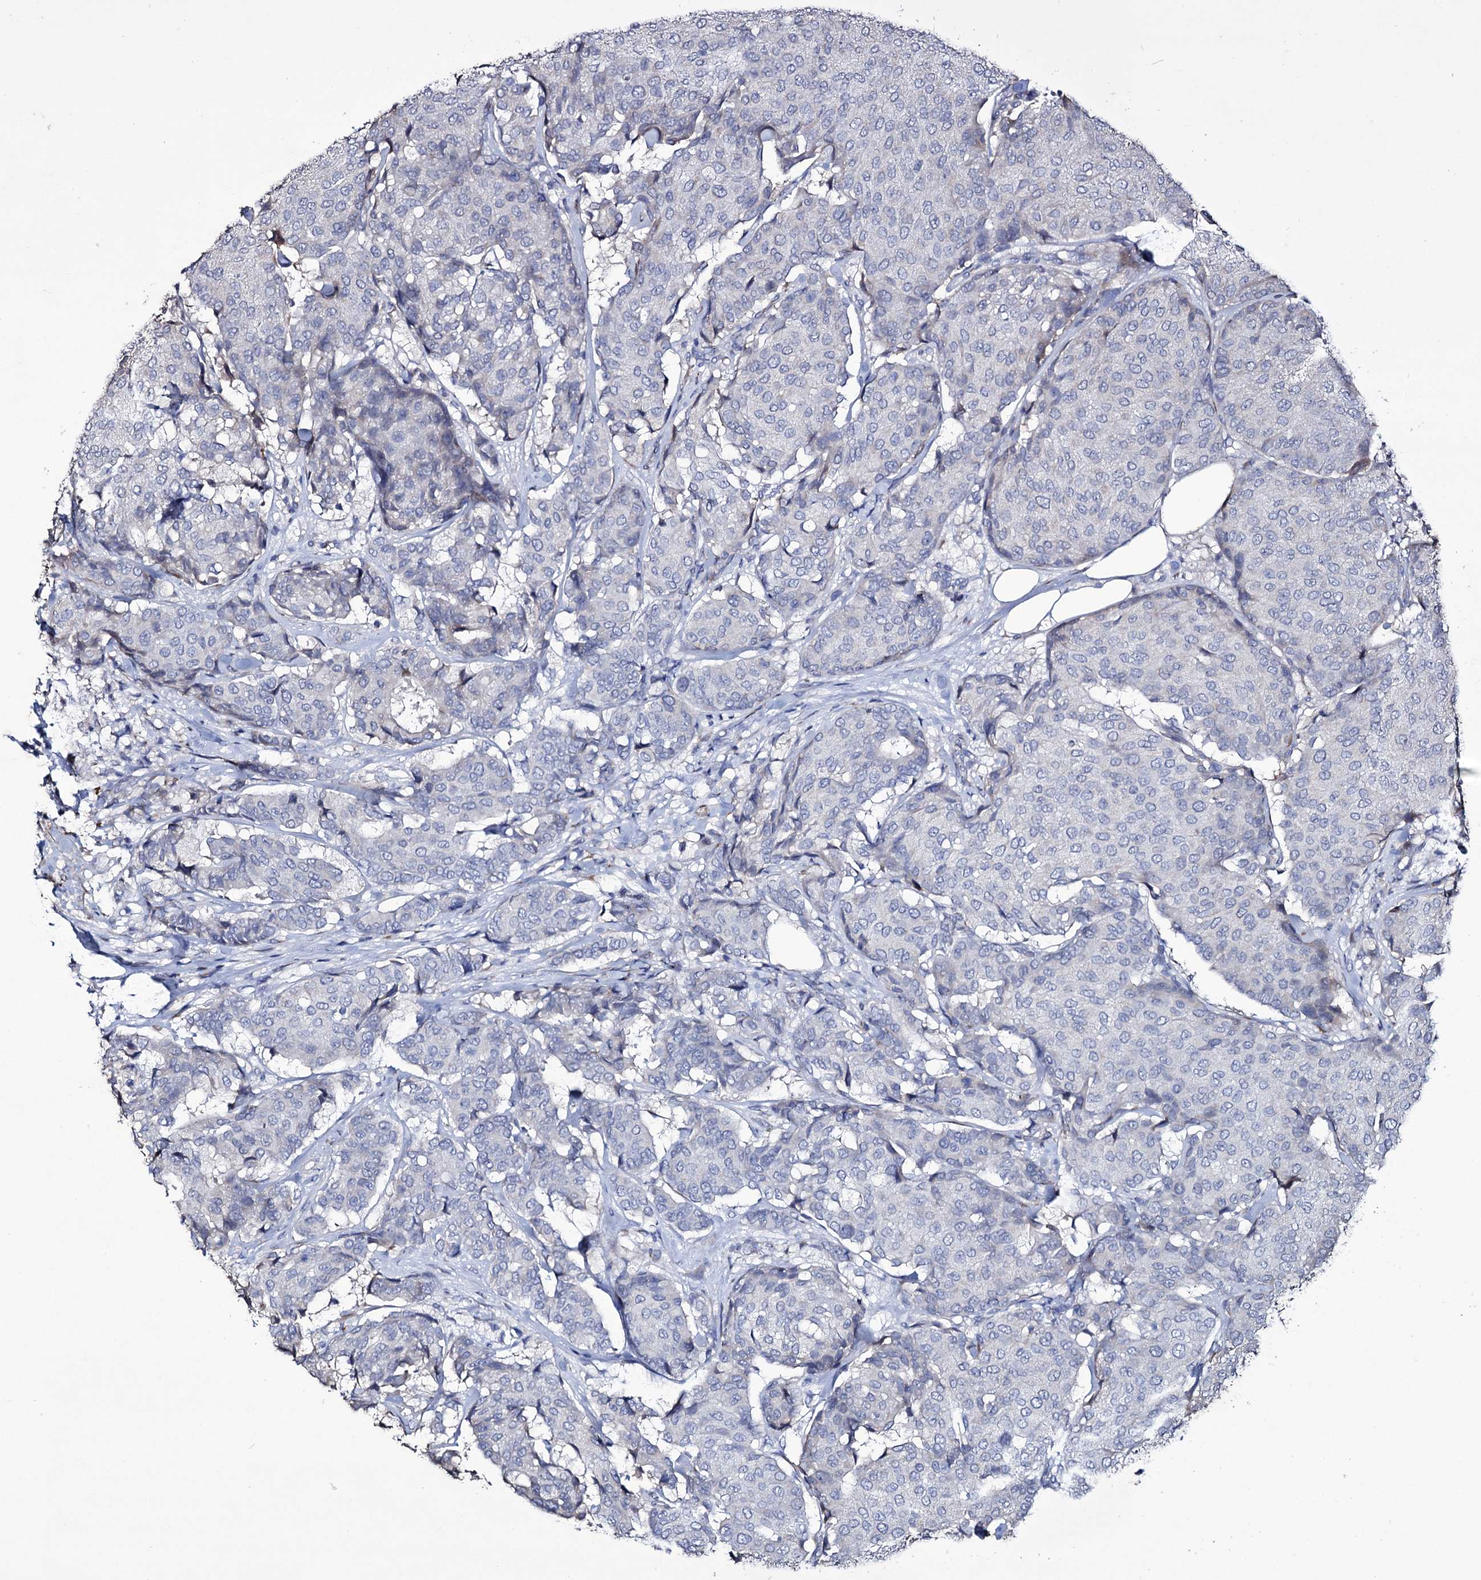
{"staining": {"intensity": "negative", "quantity": "none", "location": "none"}, "tissue": "breast cancer", "cell_type": "Tumor cells", "image_type": "cancer", "snomed": [{"axis": "morphology", "description": "Duct carcinoma"}, {"axis": "topography", "description": "Breast"}], "caption": "A photomicrograph of breast invasive ductal carcinoma stained for a protein demonstrates no brown staining in tumor cells. (DAB (3,3'-diaminobenzidine) IHC visualized using brightfield microscopy, high magnification).", "gene": "TUBGCP5", "patient": {"sex": "female", "age": 75}}